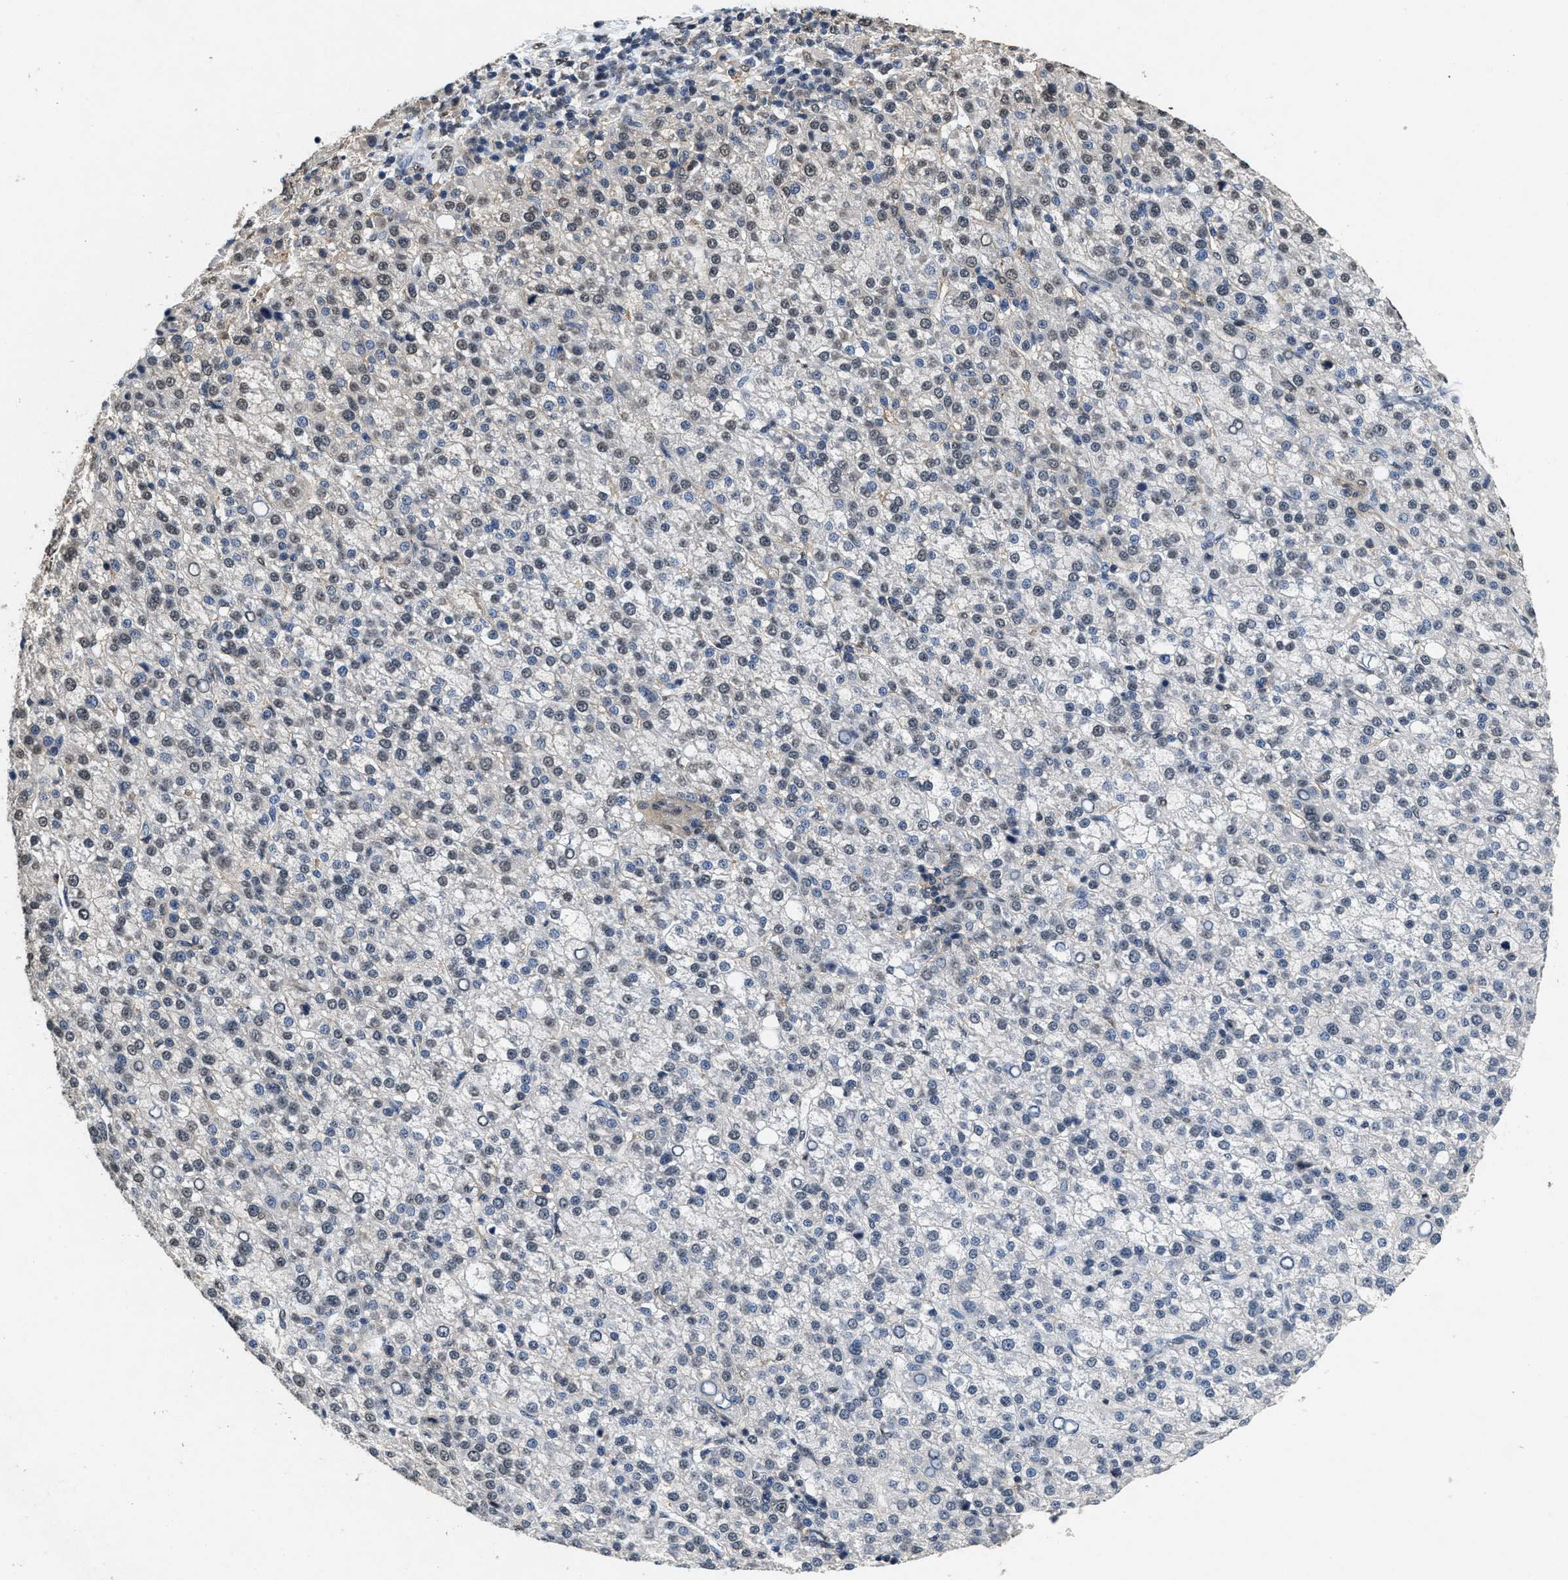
{"staining": {"intensity": "weak", "quantity": "<25%", "location": "nuclear"}, "tissue": "liver cancer", "cell_type": "Tumor cells", "image_type": "cancer", "snomed": [{"axis": "morphology", "description": "Carcinoma, Hepatocellular, NOS"}, {"axis": "topography", "description": "Liver"}], "caption": "Immunohistochemistry (IHC) image of neoplastic tissue: hepatocellular carcinoma (liver) stained with DAB (3,3'-diaminobenzidine) reveals no significant protein positivity in tumor cells. (DAB (3,3'-diaminobenzidine) immunohistochemistry with hematoxylin counter stain).", "gene": "SUPT16H", "patient": {"sex": "female", "age": 58}}